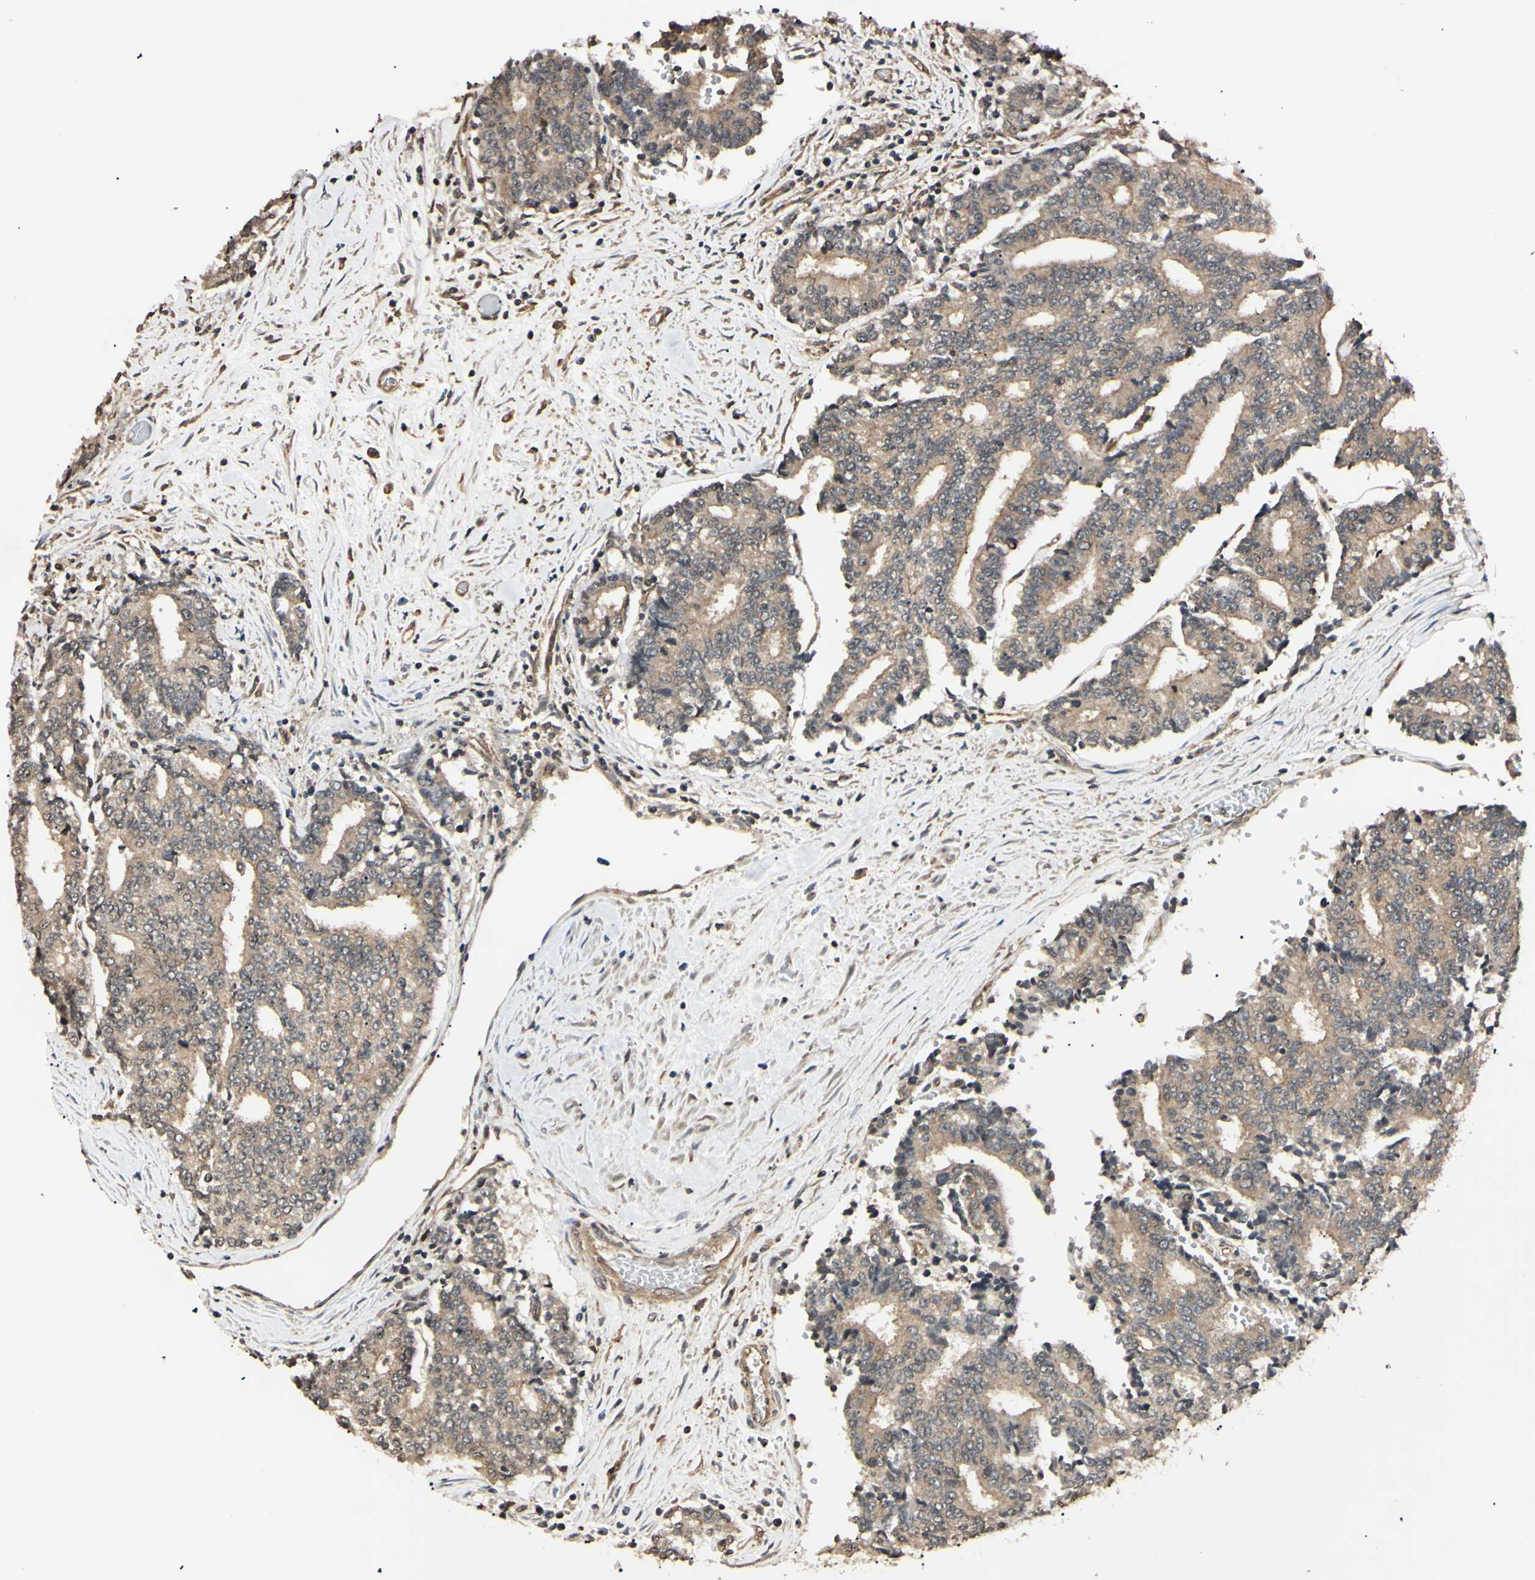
{"staining": {"intensity": "weak", "quantity": ">75%", "location": "cytoplasmic/membranous"}, "tissue": "prostate cancer", "cell_type": "Tumor cells", "image_type": "cancer", "snomed": [{"axis": "morphology", "description": "Normal tissue, NOS"}, {"axis": "morphology", "description": "Adenocarcinoma, High grade"}, {"axis": "topography", "description": "Prostate"}, {"axis": "topography", "description": "Seminal veicle"}], "caption": "Protein staining of prostate cancer tissue shows weak cytoplasmic/membranous positivity in approximately >75% of tumor cells. (DAB (3,3'-diaminobenzidine) = brown stain, brightfield microscopy at high magnification).", "gene": "EPN1", "patient": {"sex": "male", "age": 55}}